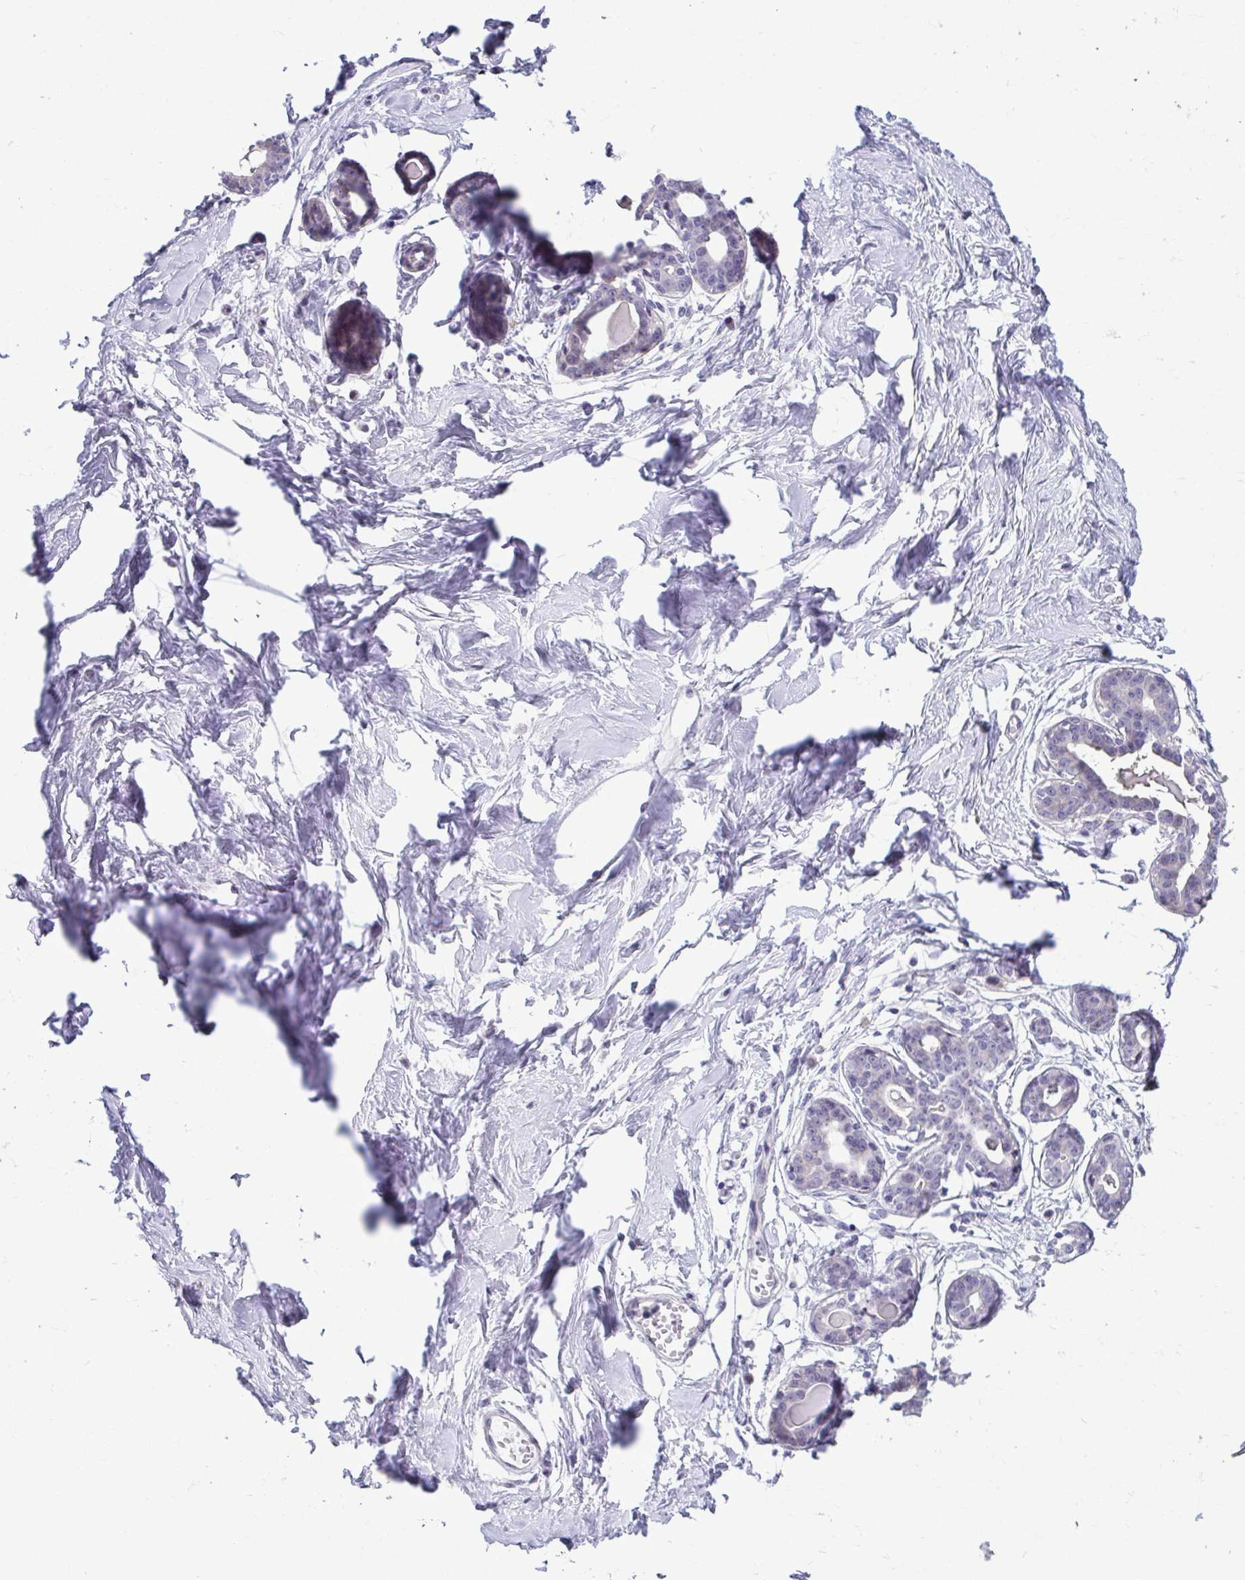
{"staining": {"intensity": "negative", "quantity": "none", "location": "none"}, "tissue": "breast", "cell_type": "Adipocytes", "image_type": "normal", "snomed": [{"axis": "morphology", "description": "Normal tissue, NOS"}, {"axis": "topography", "description": "Breast"}], "caption": "The image exhibits no significant expression in adipocytes of breast.", "gene": "SERPINI1", "patient": {"sex": "female", "age": 45}}